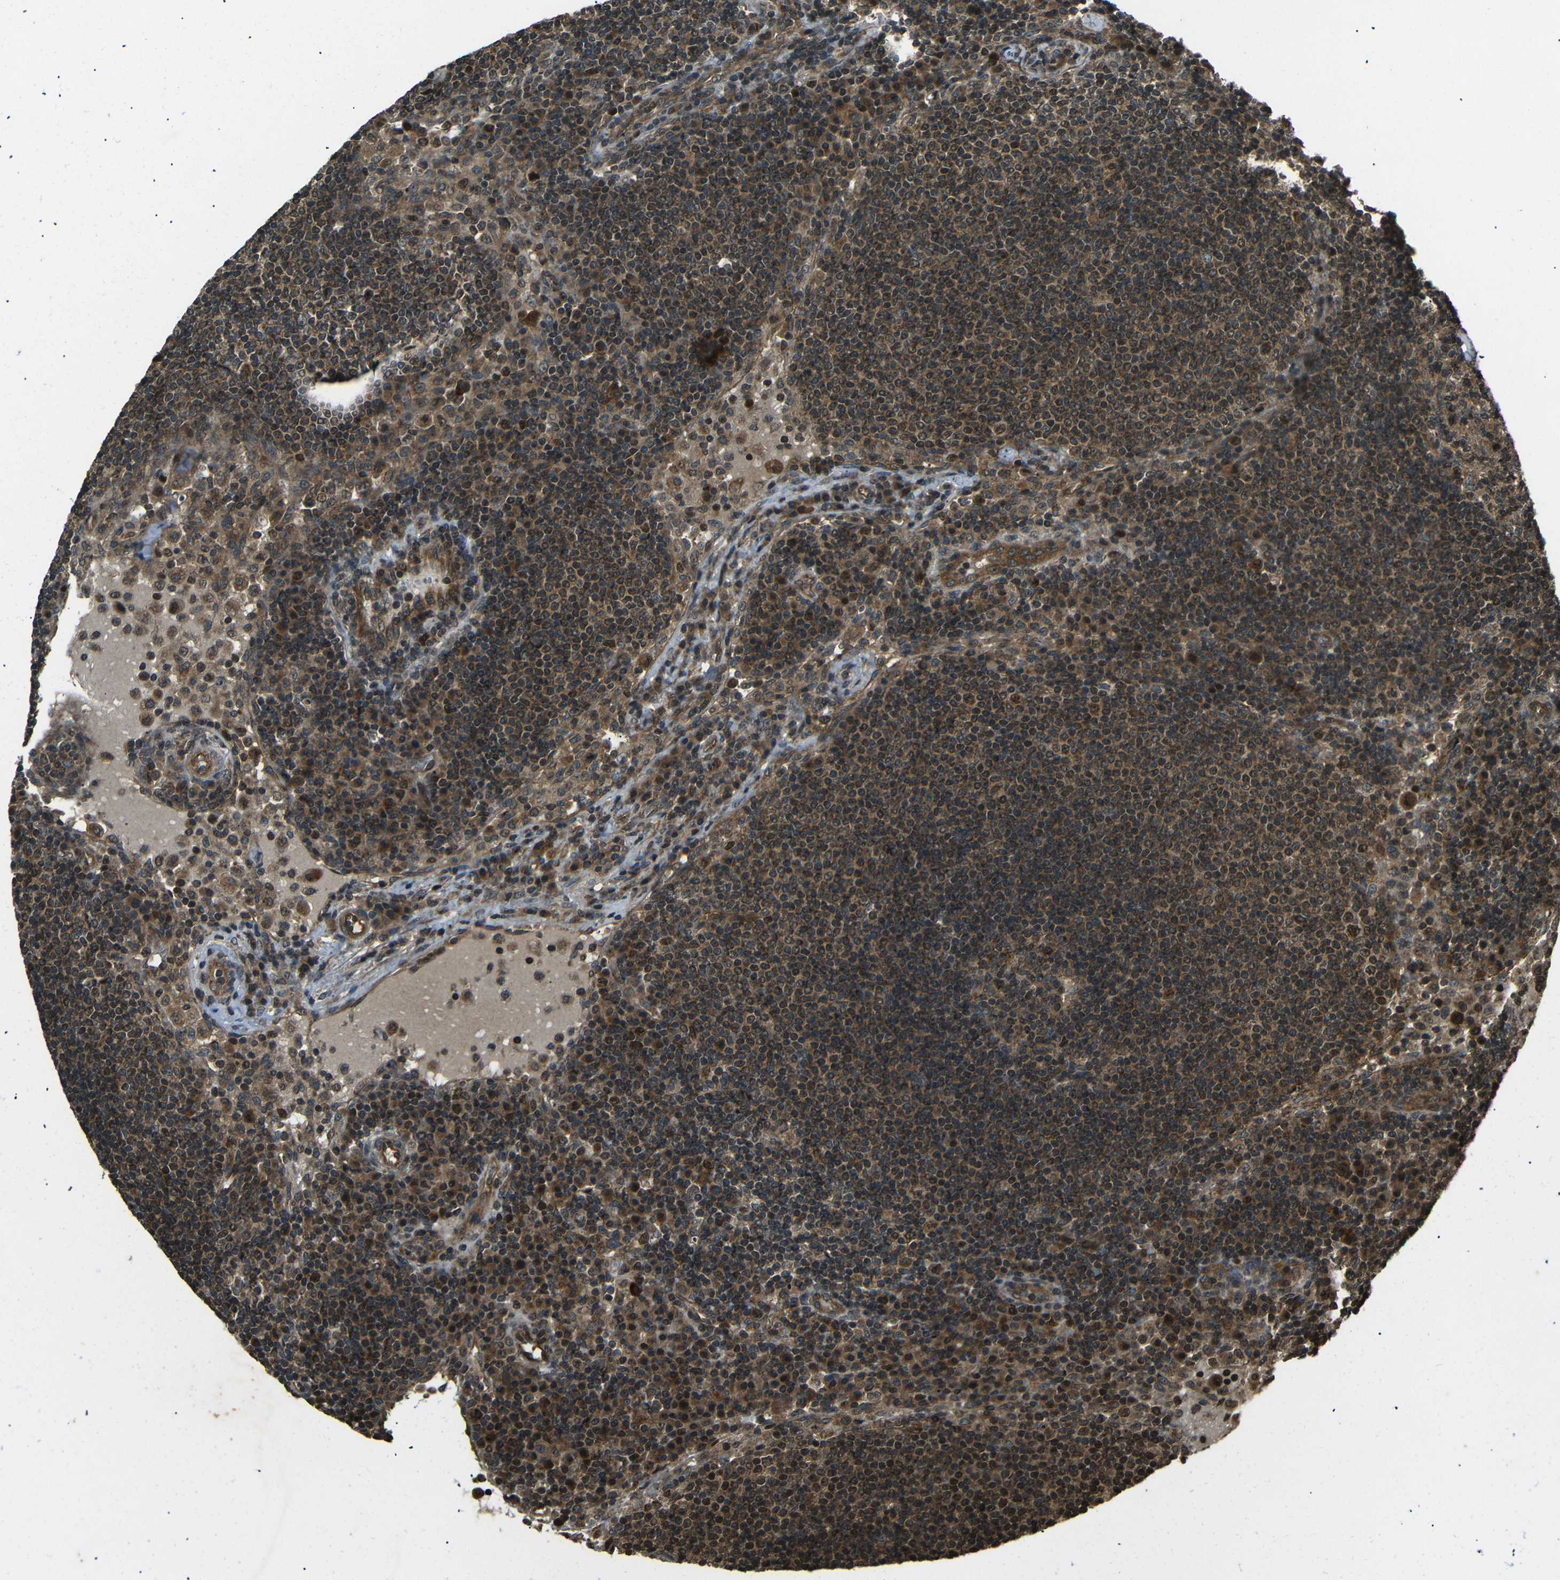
{"staining": {"intensity": "moderate", "quantity": ">75%", "location": "cytoplasmic/membranous,nuclear"}, "tissue": "lymph node", "cell_type": "Germinal center cells", "image_type": "normal", "snomed": [{"axis": "morphology", "description": "Normal tissue, NOS"}, {"axis": "topography", "description": "Lymph node"}], "caption": "This micrograph exhibits normal lymph node stained with IHC to label a protein in brown. The cytoplasmic/membranous,nuclear of germinal center cells show moderate positivity for the protein. Nuclei are counter-stained blue.", "gene": "PLK2", "patient": {"sex": "female", "age": 53}}